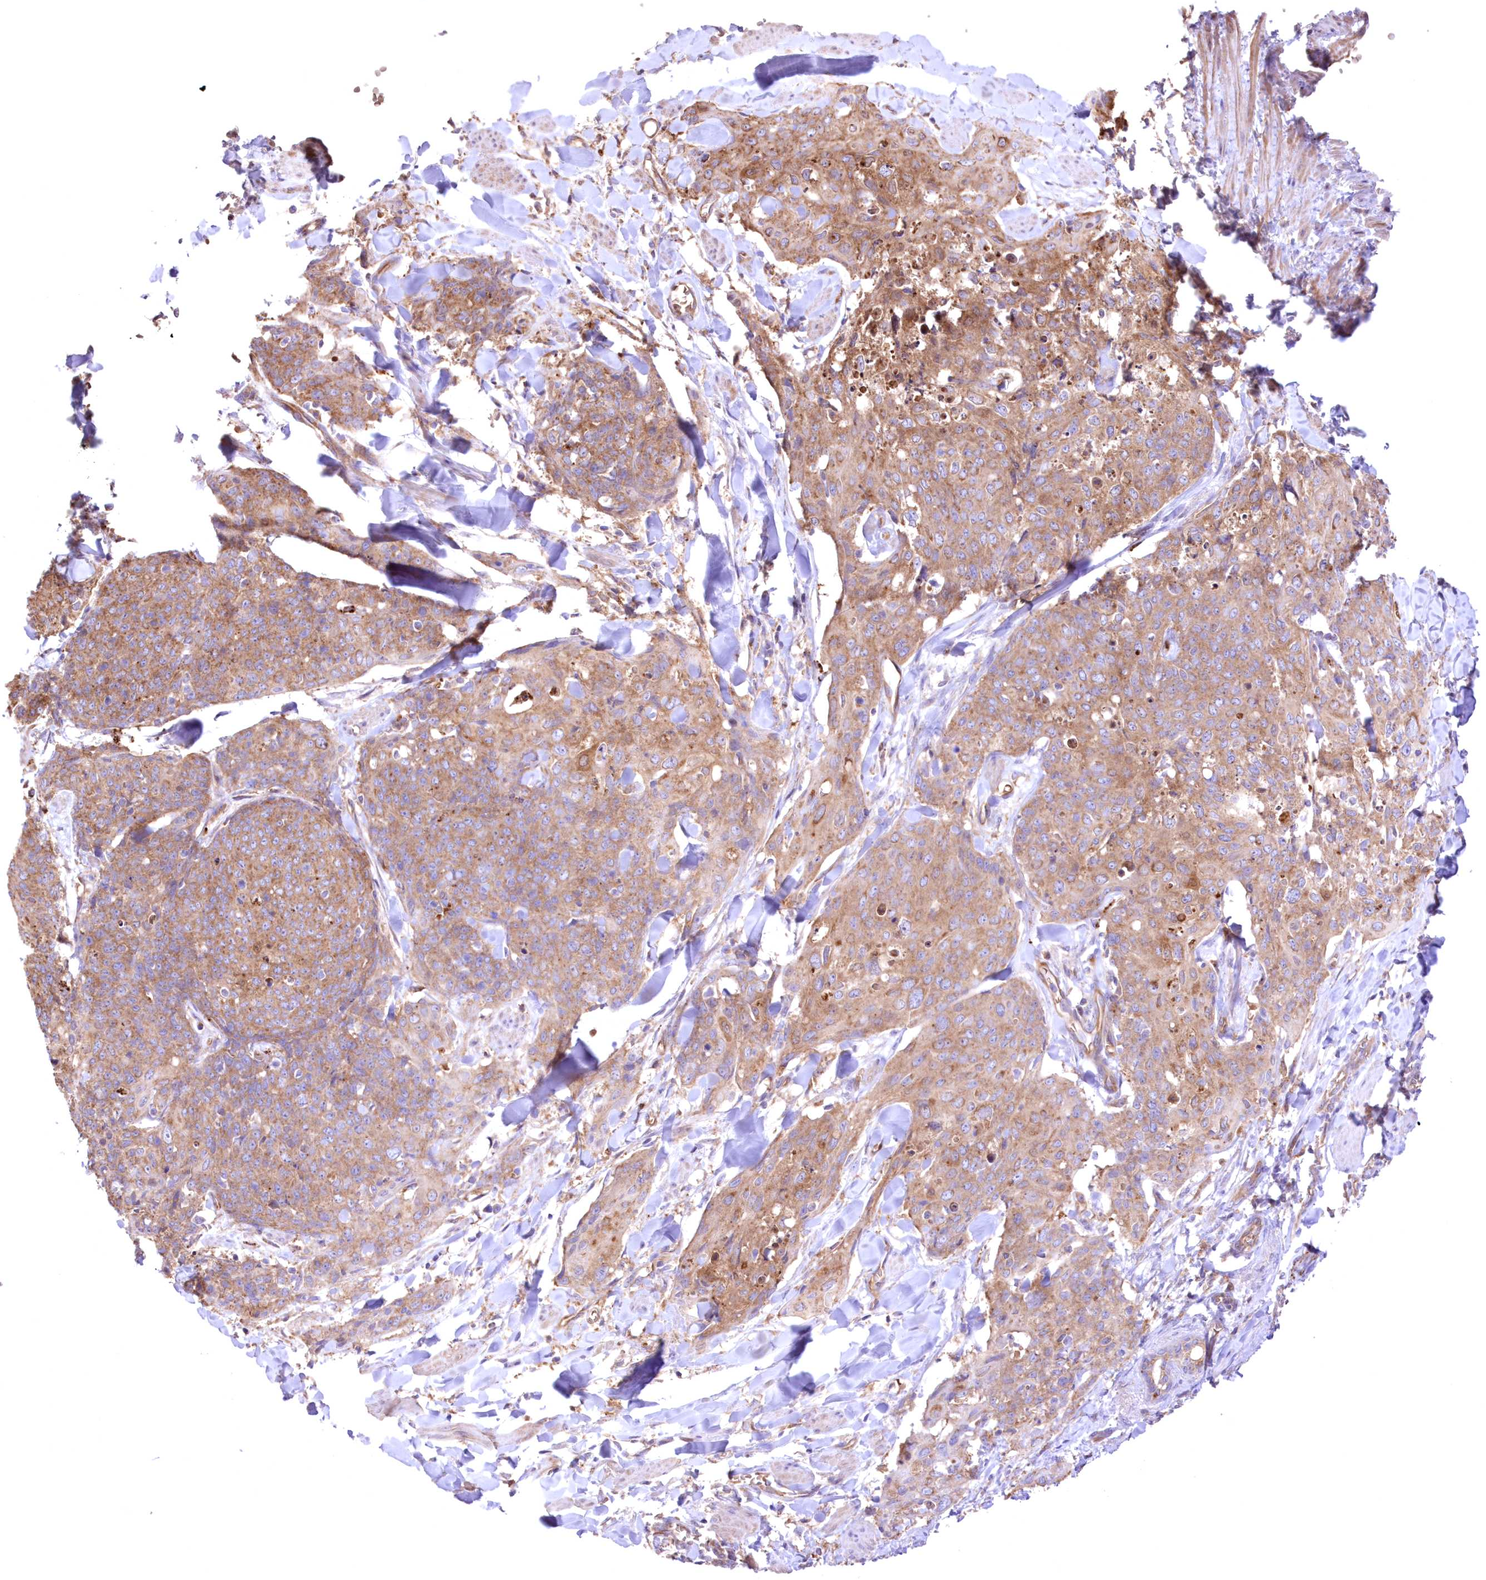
{"staining": {"intensity": "moderate", "quantity": ">75%", "location": "cytoplasmic/membranous"}, "tissue": "skin cancer", "cell_type": "Tumor cells", "image_type": "cancer", "snomed": [{"axis": "morphology", "description": "Squamous cell carcinoma, NOS"}, {"axis": "topography", "description": "Skin"}, {"axis": "topography", "description": "Vulva"}], "caption": "Immunohistochemistry (IHC) of human skin cancer exhibits medium levels of moderate cytoplasmic/membranous expression in about >75% of tumor cells.", "gene": "FCHO2", "patient": {"sex": "female", "age": 85}}